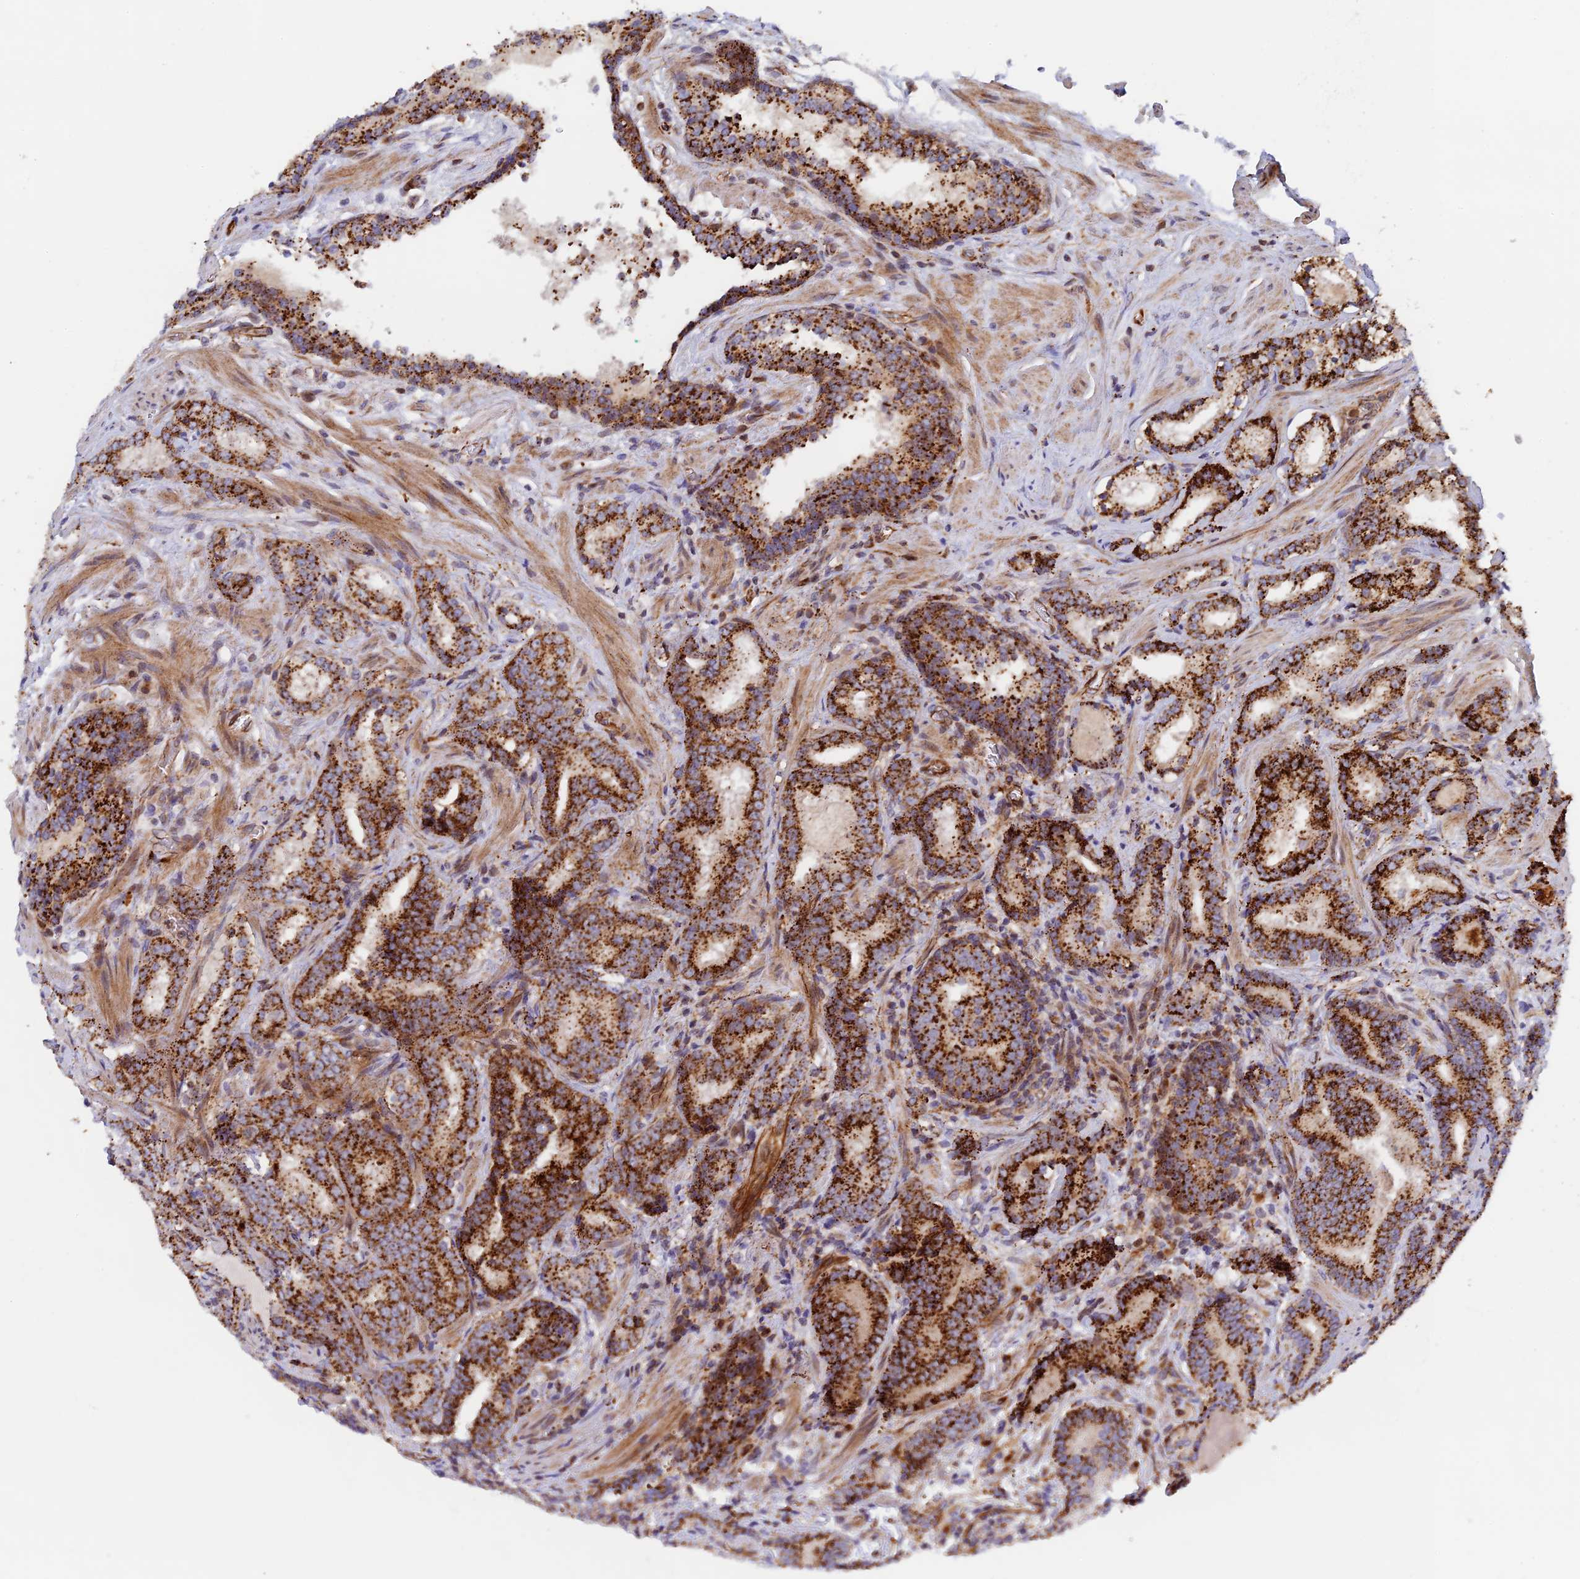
{"staining": {"intensity": "strong", "quantity": ">75%", "location": "cytoplasmic/membranous"}, "tissue": "prostate cancer", "cell_type": "Tumor cells", "image_type": "cancer", "snomed": [{"axis": "morphology", "description": "Adenocarcinoma, Low grade"}, {"axis": "topography", "description": "Prostate"}], "caption": "This micrograph demonstrates immunohistochemistry (IHC) staining of prostate cancer (low-grade adenocarcinoma), with high strong cytoplasmic/membranous positivity in approximately >75% of tumor cells.", "gene": "PPP2R3C", "patient": {"sex": "male", "age": 58}}